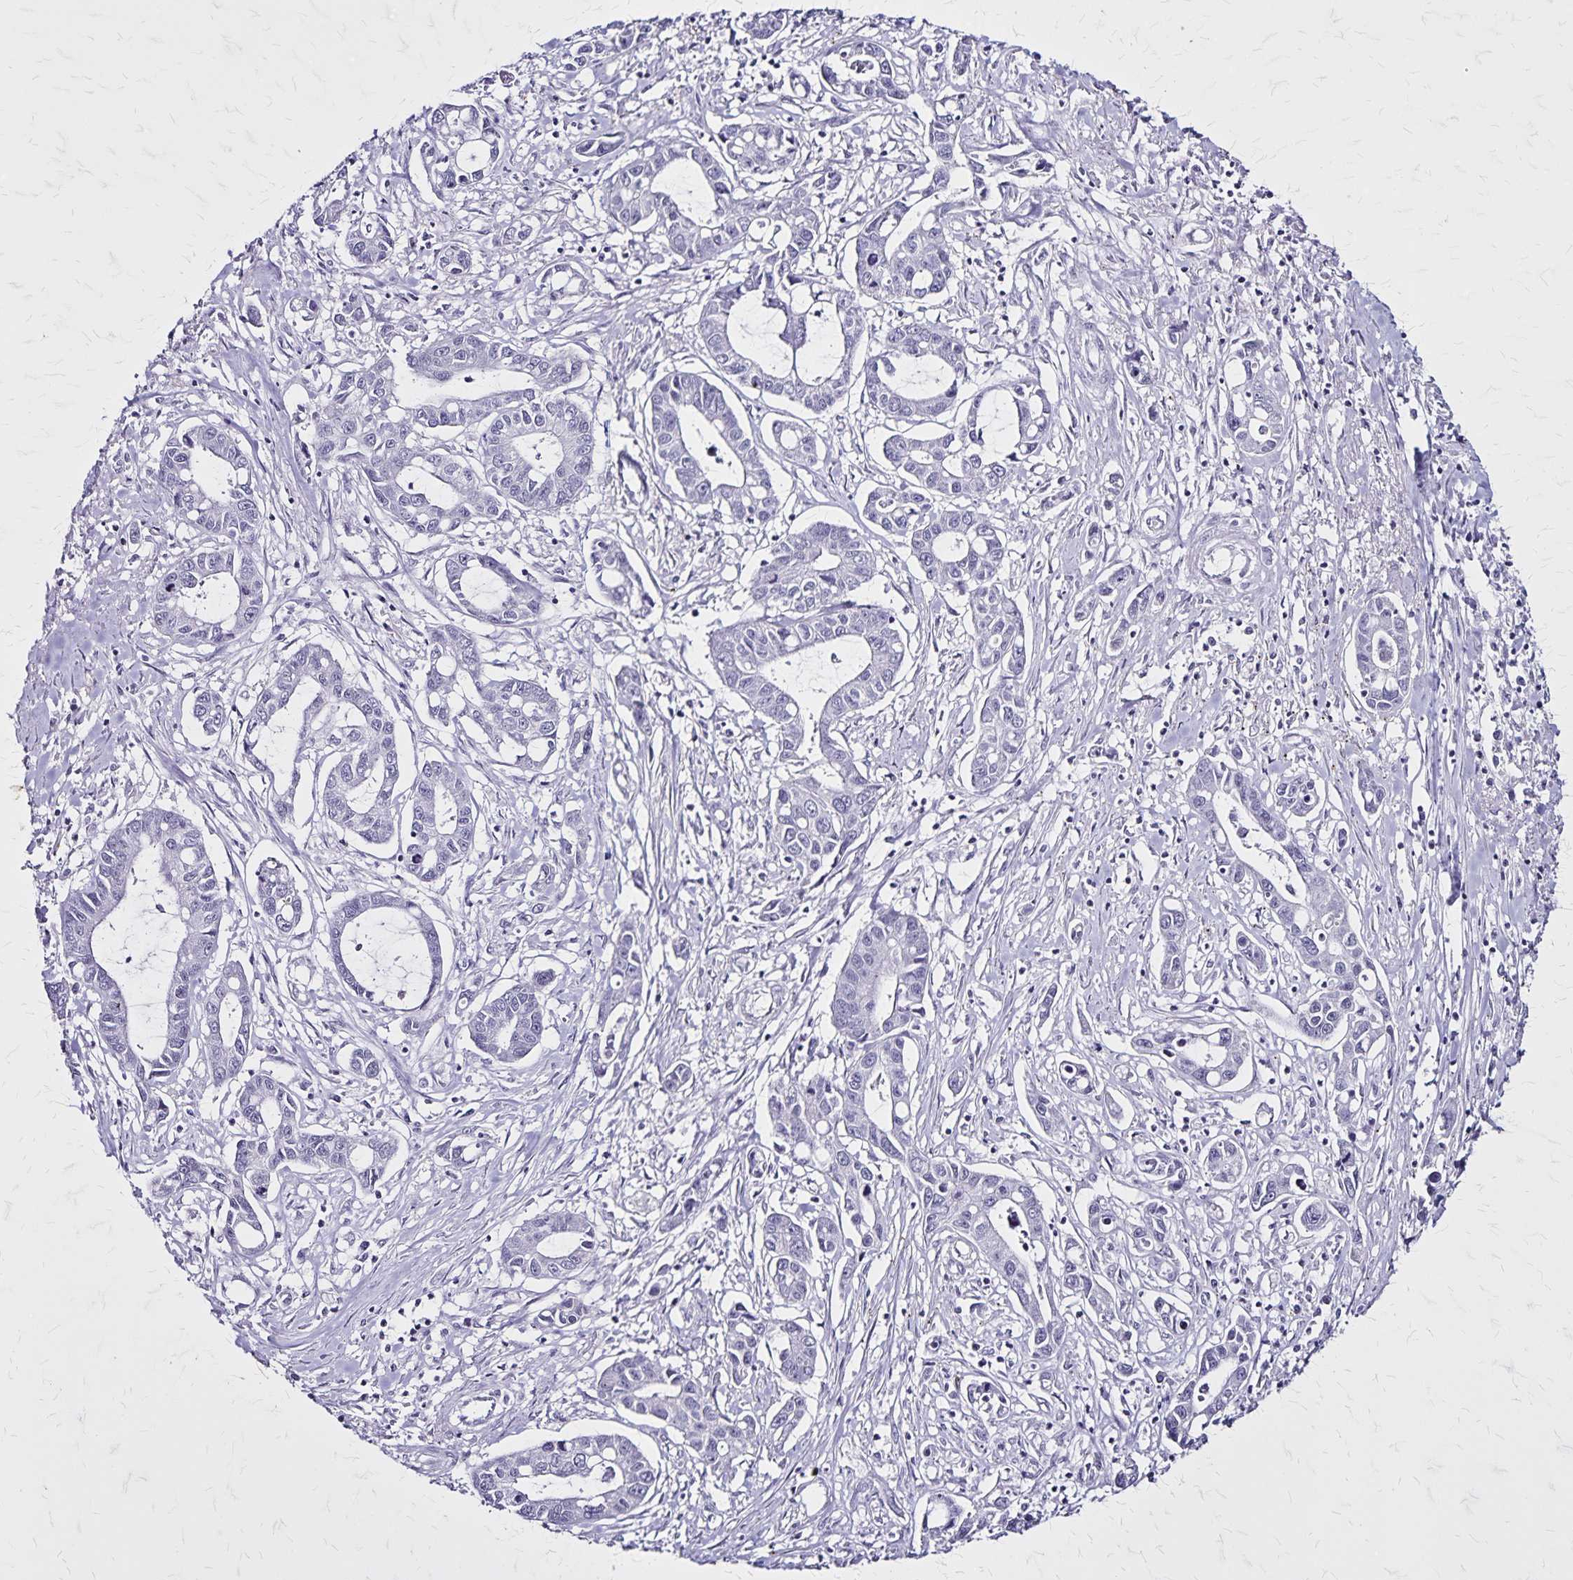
{"staining": {"intensity": "negative", "quantity": "none", "location": "none"}, "tissue": "liver cancer", "cell_type": "Tumor cells", "image_type": "cancer", "snomed": [{"axis": "morphology", "description": "Cholangiocarcinoma"}, {"axis": "topography", "description": "Liver"}], "caption": "DAB (3,3'-diaminobenzidine) immunohistochemical staining of liver cancer (cholangiocarcinoma) reveals no significant staining in tumor cells.", "gene": "KRT2", "patient": {"sex": "male", "age": 58}}